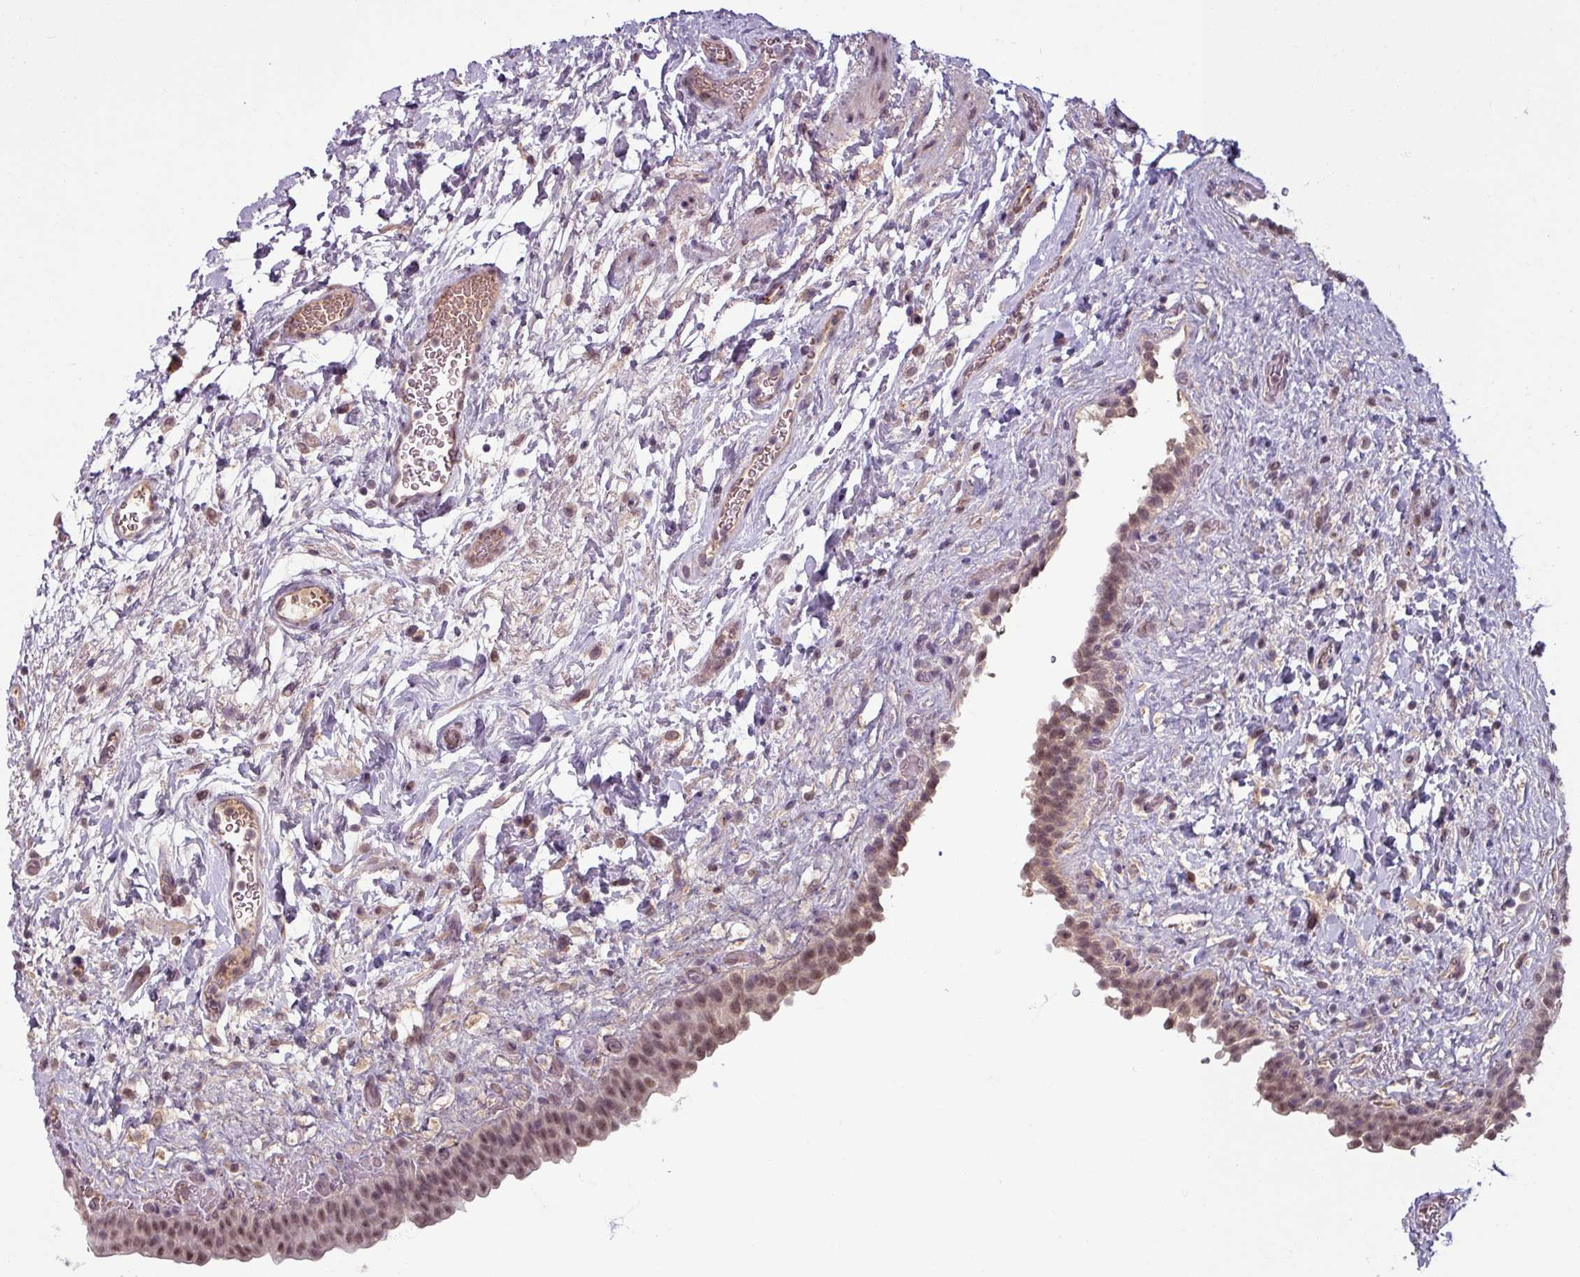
{"staining": {"intensity": "moderate", "quantity": ">75%", "location": "nuclear"}, "tissue": "urinary bladder", "cell_type": "Urothelial cells", "image_type": "normal", "snomed": [{"axis": "morphology", "description": "Normal tissue, NOS"}, {"axis": "topography", "description": "Urinary bladder"}], "caption": "Benign urinary bladder was stained to show a protein in brown. There is medium levels of moderate nuclear positivity in approximately >75% of urothelial cells. (IHC, brightfield microscopy, high magnification).", "gene": "UVSSA", "patient": {"sex": "male", "age": 69}}